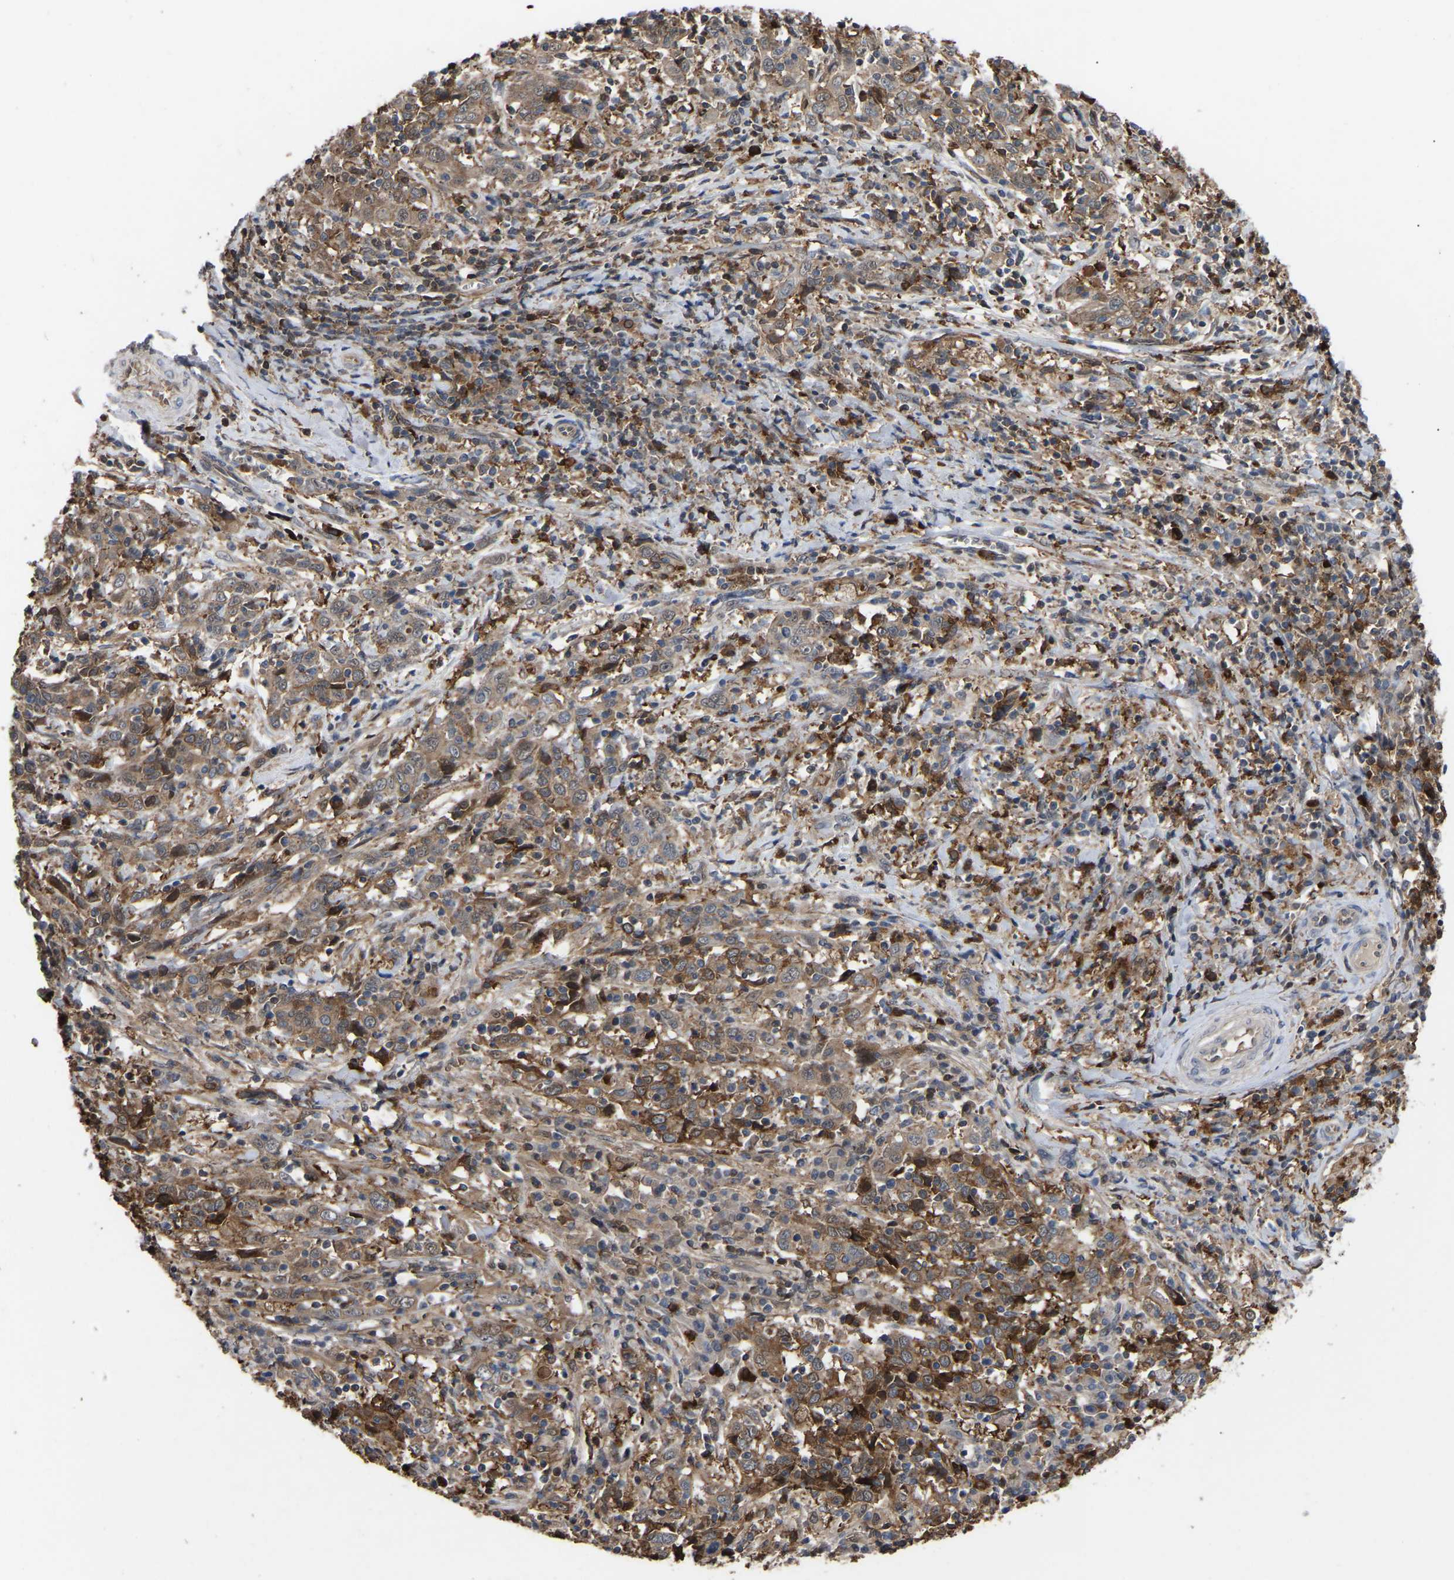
{"staining": {"intensity": "moderate", "quantity": ">75%", "location": "cytoplasmic/membranous"}, "tissue": "cervical cancer", "cell_type": "Tumor cells", "image_type": "cancer", "snomed": [{"axis": "morphology", "description": "Squamous cell carcinoma, NOS"}, {"axis": "topography", "description": "Cervix"}], "caption": "High-magnification brightfield microscopy of cervical cancer stained with DAB (3,3'-diaminobenzidine) (brown) and counterstained with hematoxylin (blue). tumor cells exhibit moderate cytoplasmic/membranous positivity is appreciated in approximately>75% of cells. The staining is performed using DAB (3,3'-diaminobenzidine) brown chromogen to label protein expression. The nuclei are counter-stained blue using hematoxylin.", "gene": "CIT", "patient": {"sex": "female", "age": 46}}